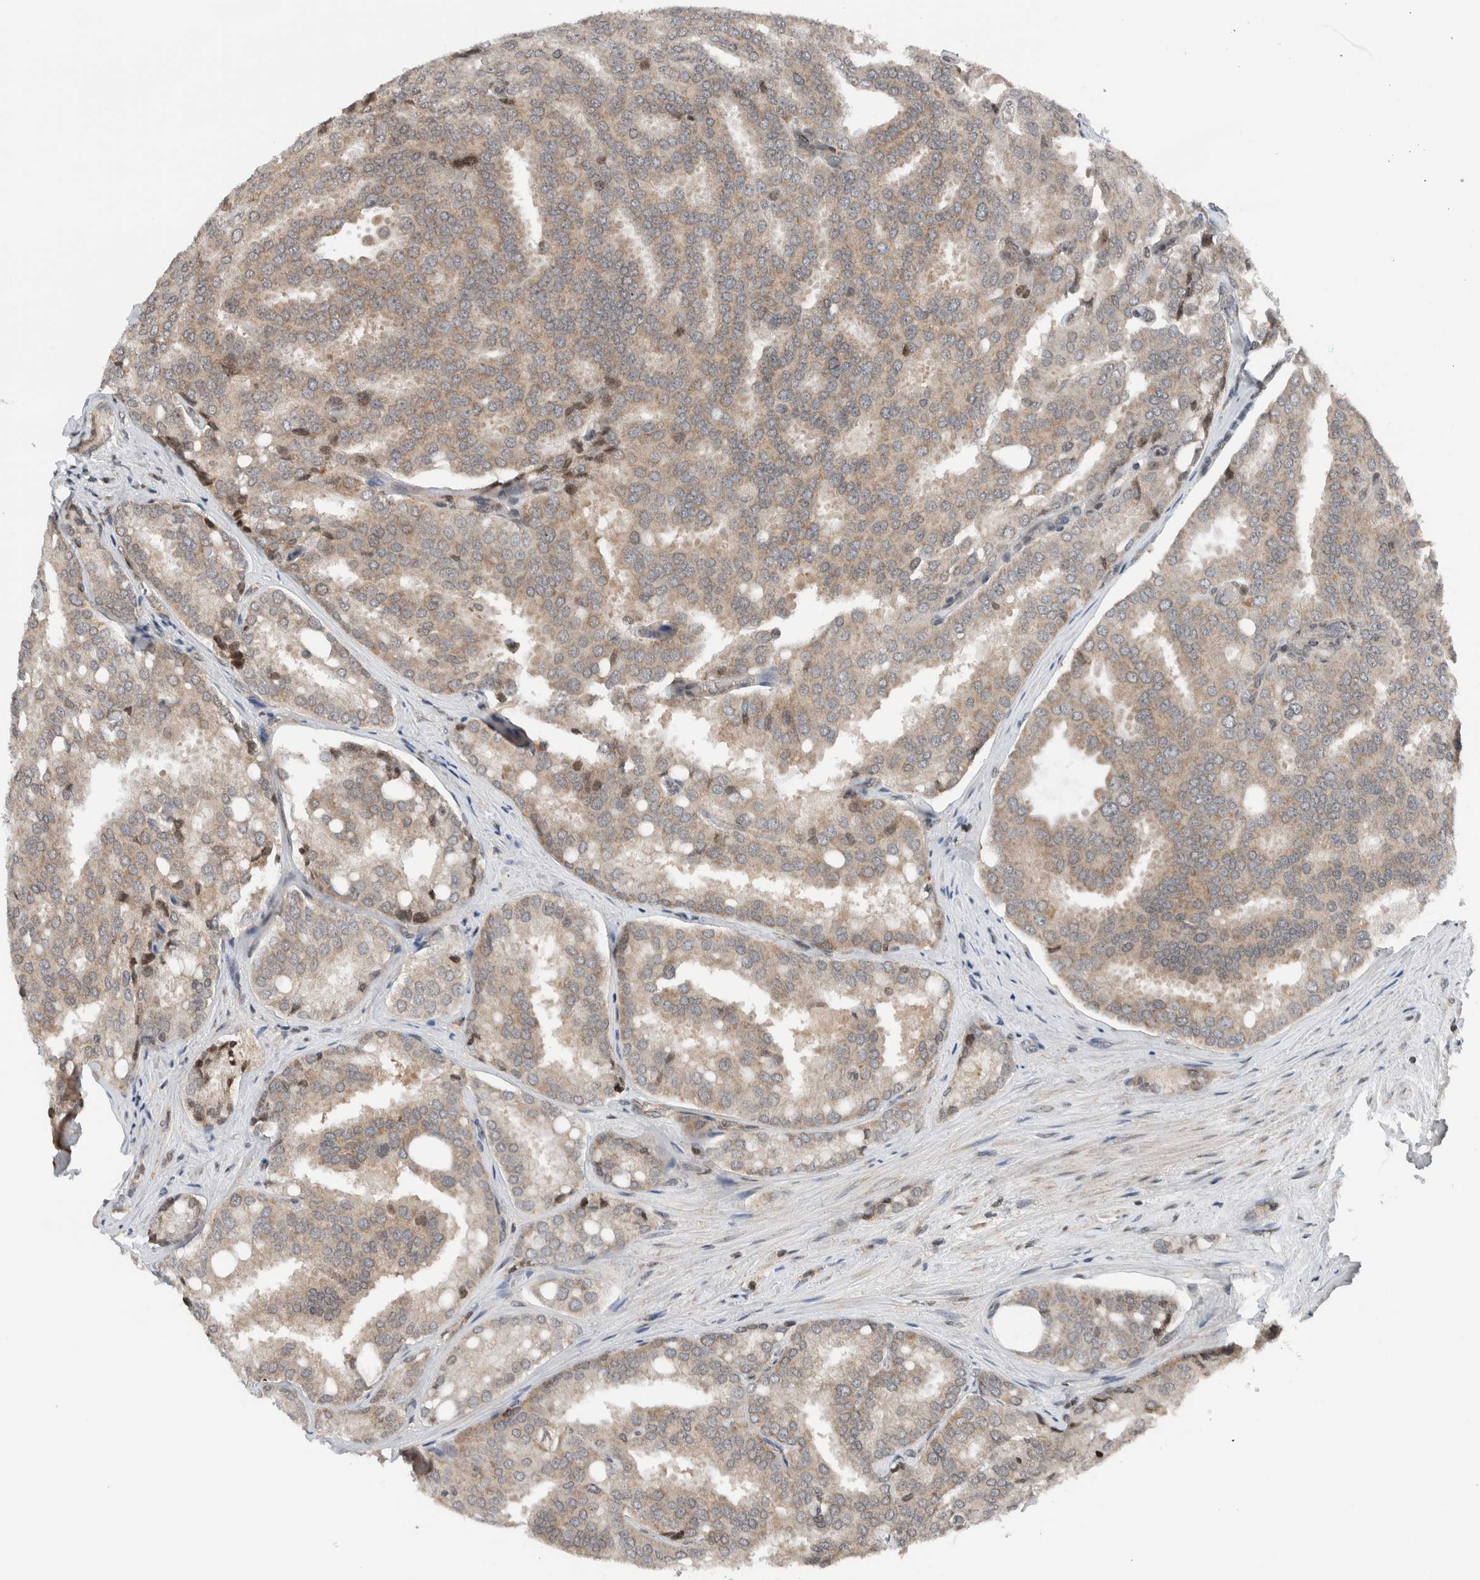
{"staining": {"intensity": "weak", "quantity": ">75%", "location": "cytoplasmic/membranous"}, "tissue": "prostate cancer", "cell_type": "Tumor cells", "image_type": "cancer", "snomed": [{"axis": "morphology", "description": "Adenocarcinoma, High grade"}, {"axis": "topography", "description": "Prostate"}], "caption": "High-power microscopy captured an IHC micrograph of prostate high-grade adenocarcinoma, revealing weak cytoplasmic/membranous staining in about >75% of tumor cells.", "gene": "NPLOC4", "patient": {"sex": "male", "age": 50}}